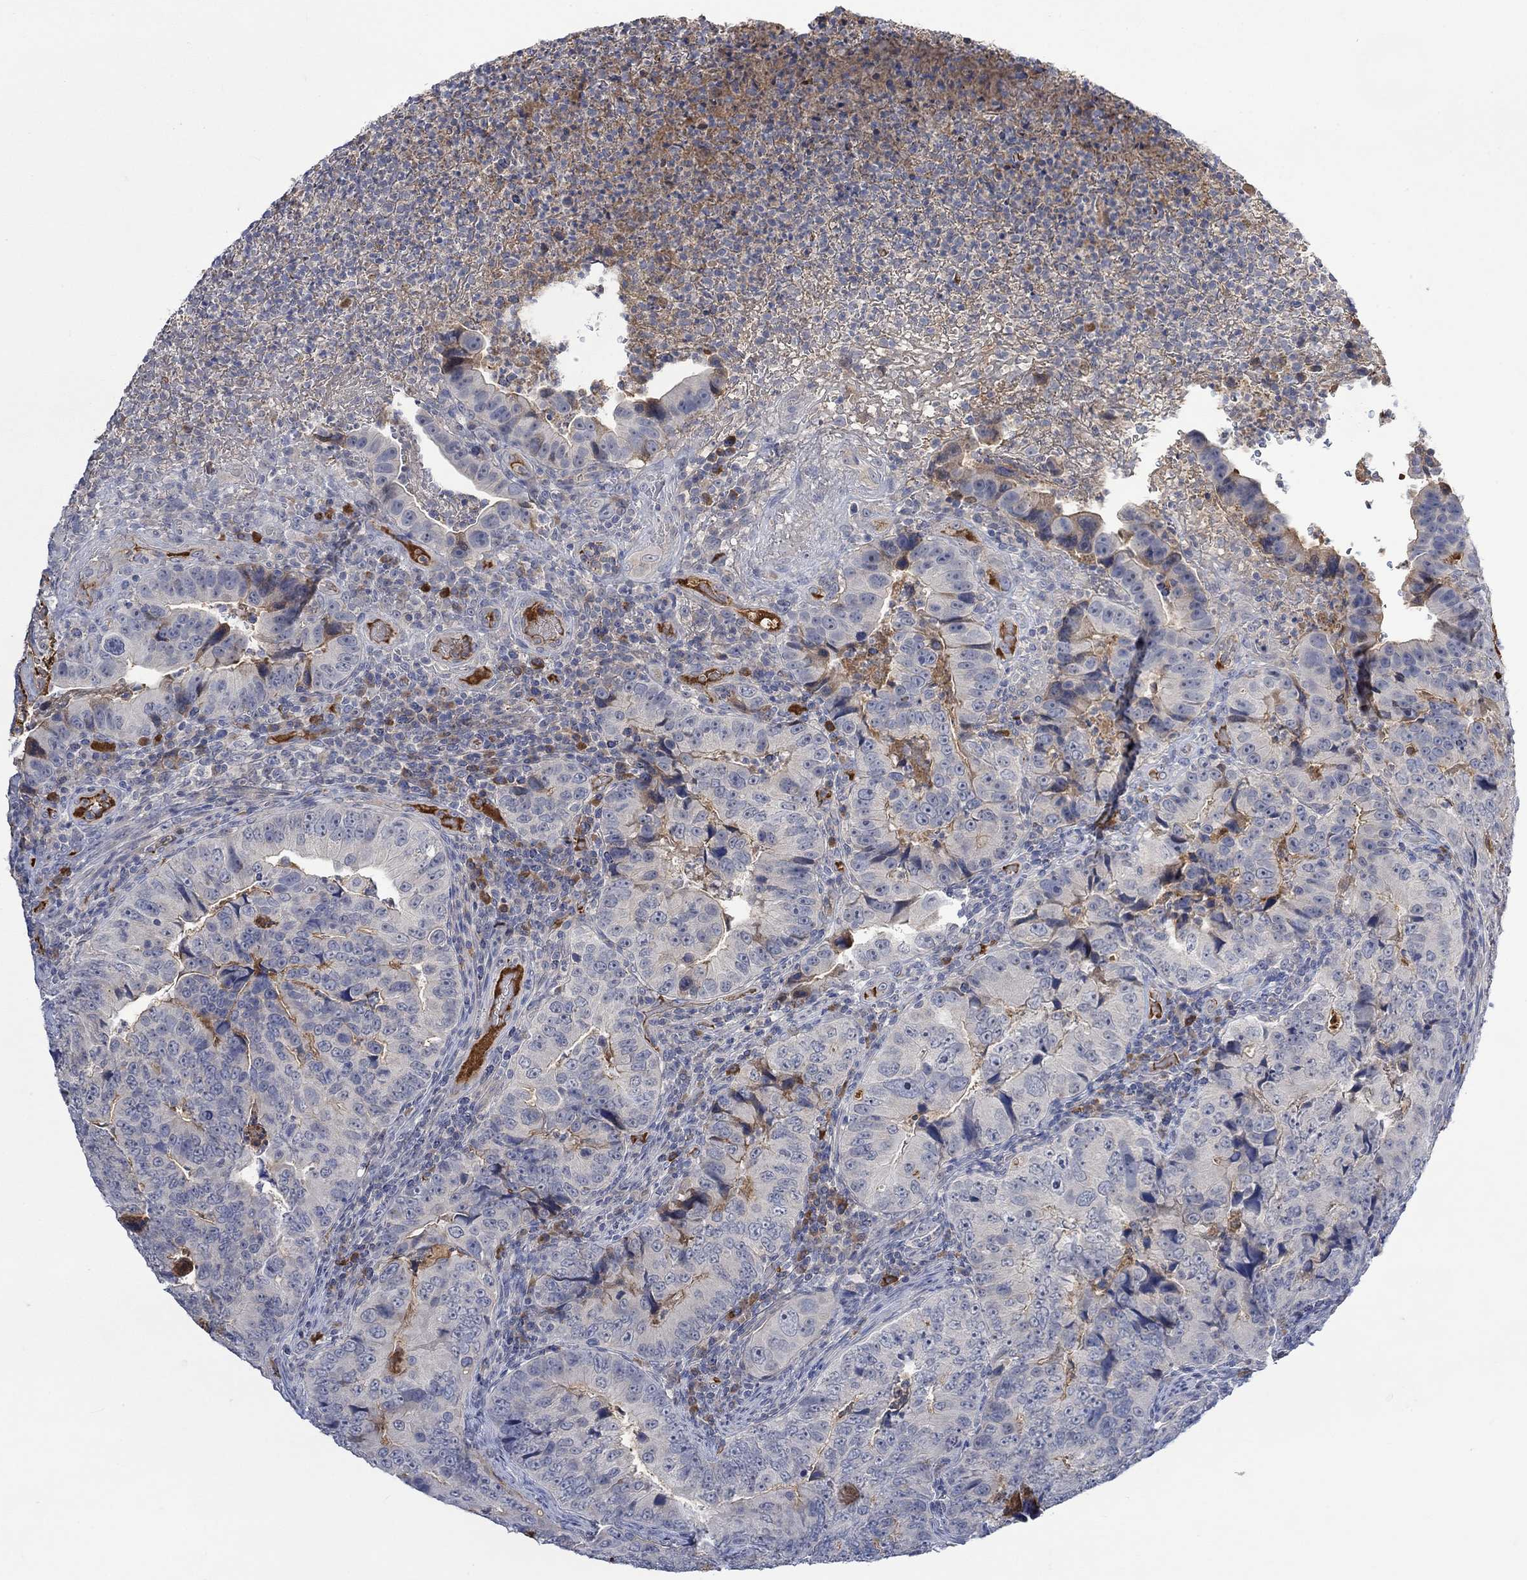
{"staining": {"intensity": "negative", "quantity": "none", "location": "none"}, "tissue": "colorectal cancer", "cell_type": "Tumor cells", "image_type": "cancer", "snomed": [{"axis": "morphology", "description": "Adenocarcinoma, NOS"}, {"axis": "topography", "description": "Colon"}], "caption": "Photomicrograph shows no protein positivity in tumor cells of colorectal adenocarcinoma tissue.", "gene": "MSTN", "patient": {"sex": "female", "age": 72}}